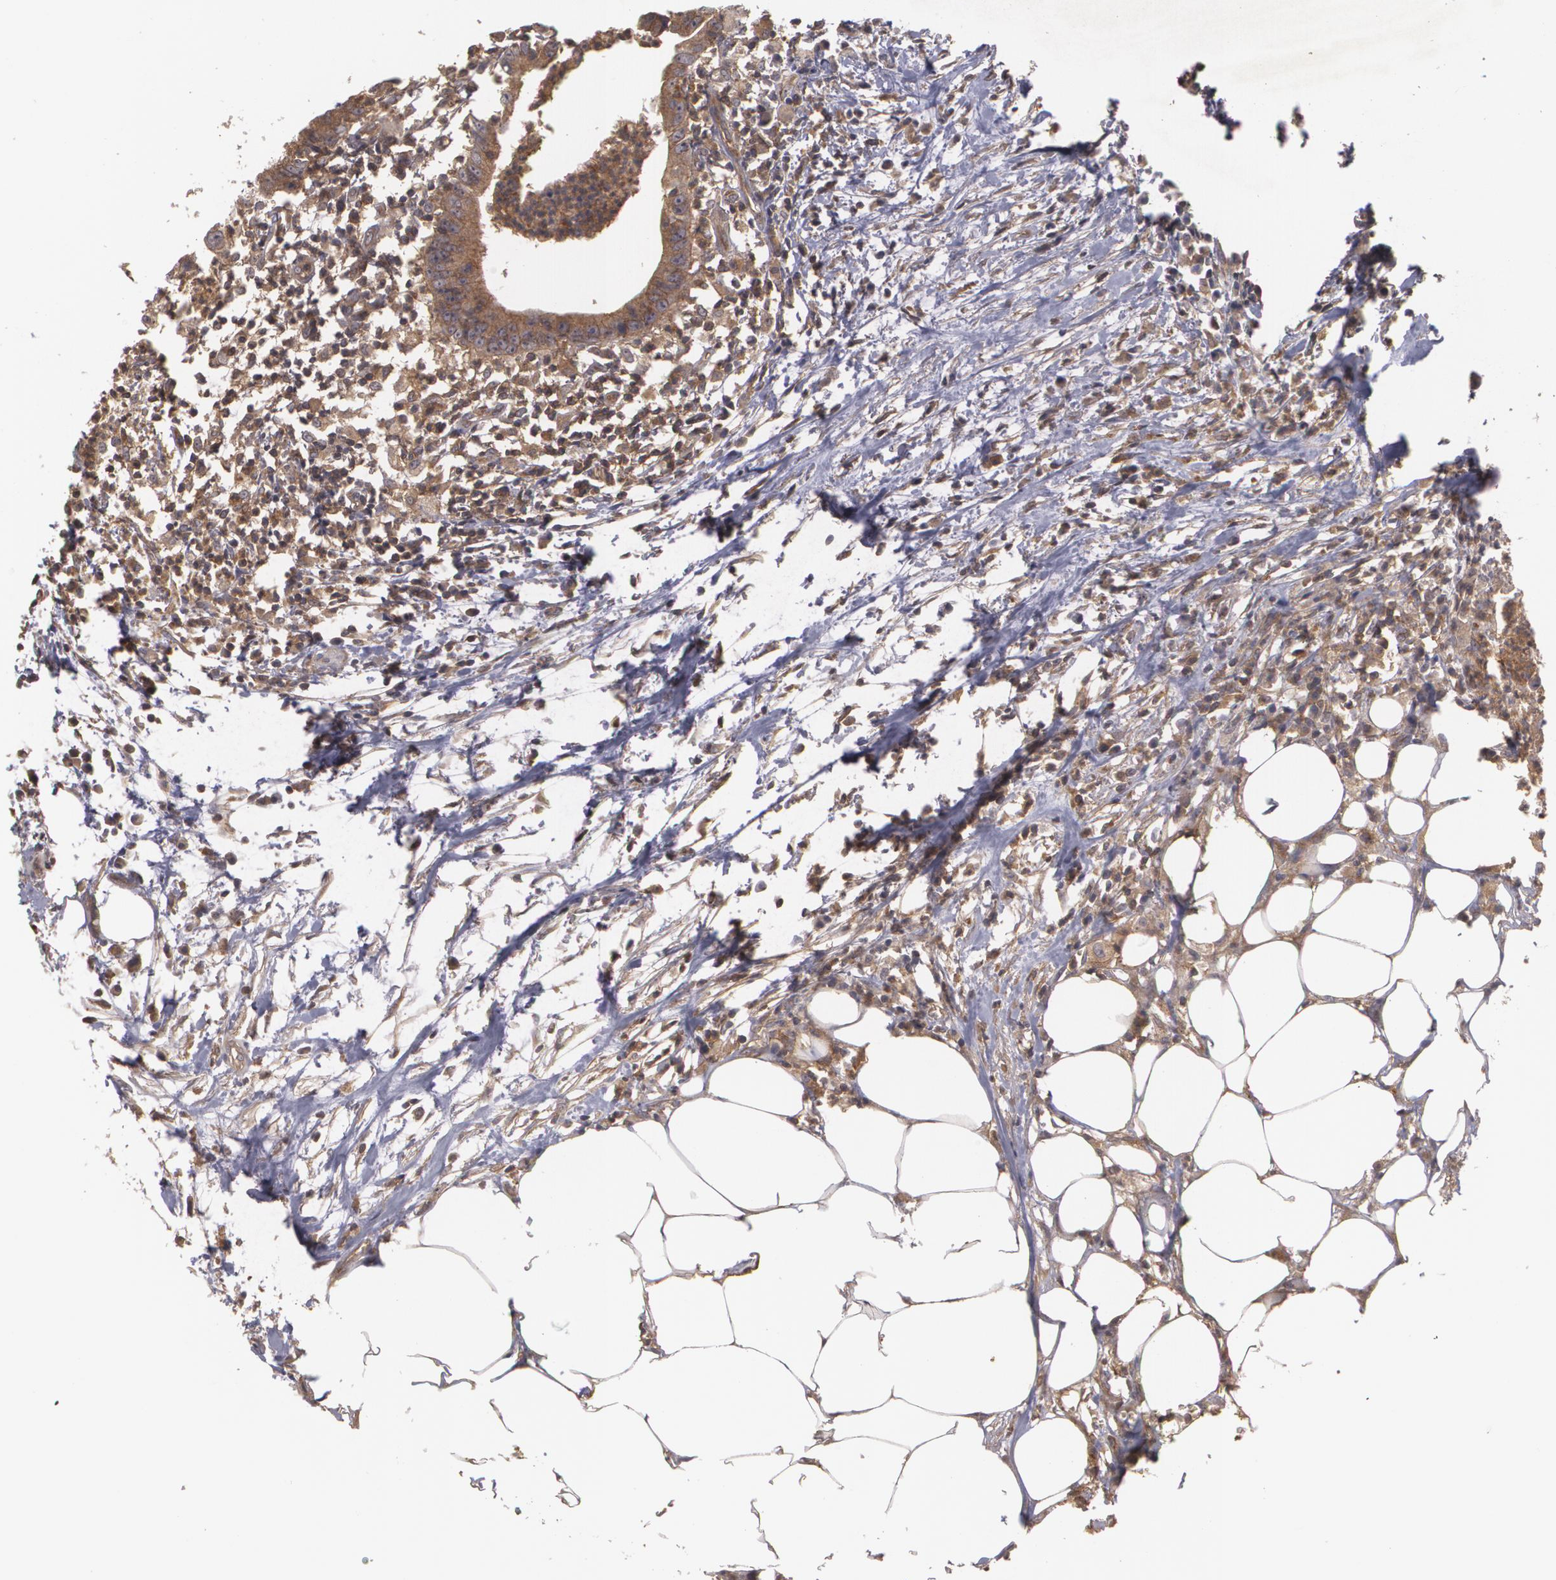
{"staining": {"intensity": "weak", "quantity": ">75%", "location": "cytoplasmic/membranous"}, "tissue": "colorectal cancer", "cell_type": "Tumor cells", "image_type": "cancer", "snomed": [{"axis": "morphology", "description": "Adenocarcinoma, NOS"}, {"axis": "topography", "description": "Colon"}], "caption": "A low amount of weak cytoplasmic/membranous expression is present in about >75% of tumor cells in colorectal cancer (adenocarcinoma) tissue.", "gene": "HRAS", "patient": {"sex": "male", "age": 55}}